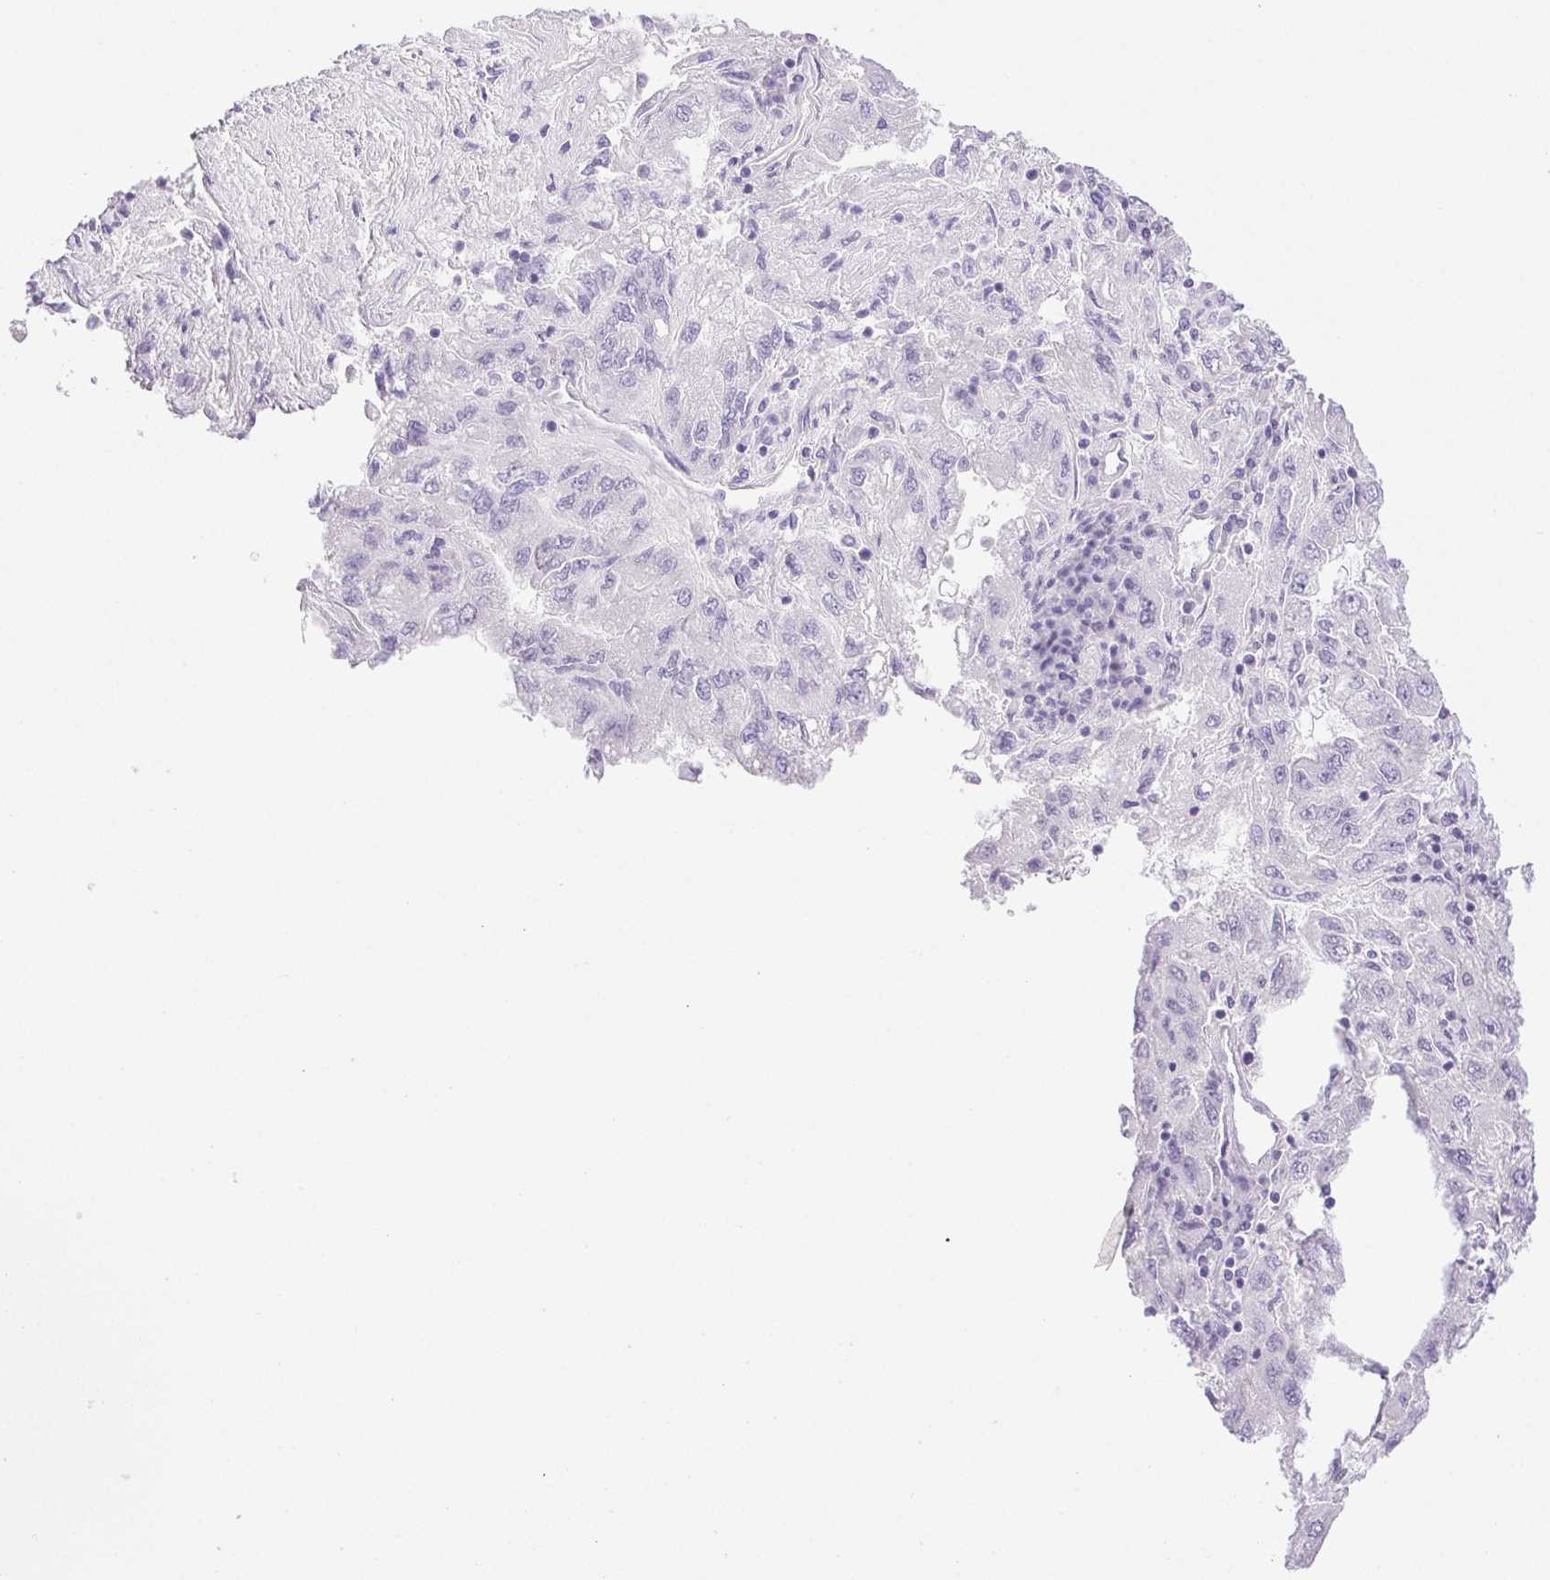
{"staining": {"intensity": "negative", "quantity": "none", "location": "none"}, "tissue": "lung cancer", "cell_type": "Tumor cells", "image_type": "cancer", "snomed": [{"axis": "morphology", "description": "Adenocarcinoma, NOS"}, {"axis": "morphology", "description": "Adenocarcinoma primary or metastatic"}, {"axis": "topography", "description": "Lung"}], "caption": "This is an immunohistochemistry (IHC) image of human lung adenocarcinoma primary or metastatic. There is no staining in tumor cells.", "gene": "PAPPA2", "patient": {"sex": "male", "age": 74}}